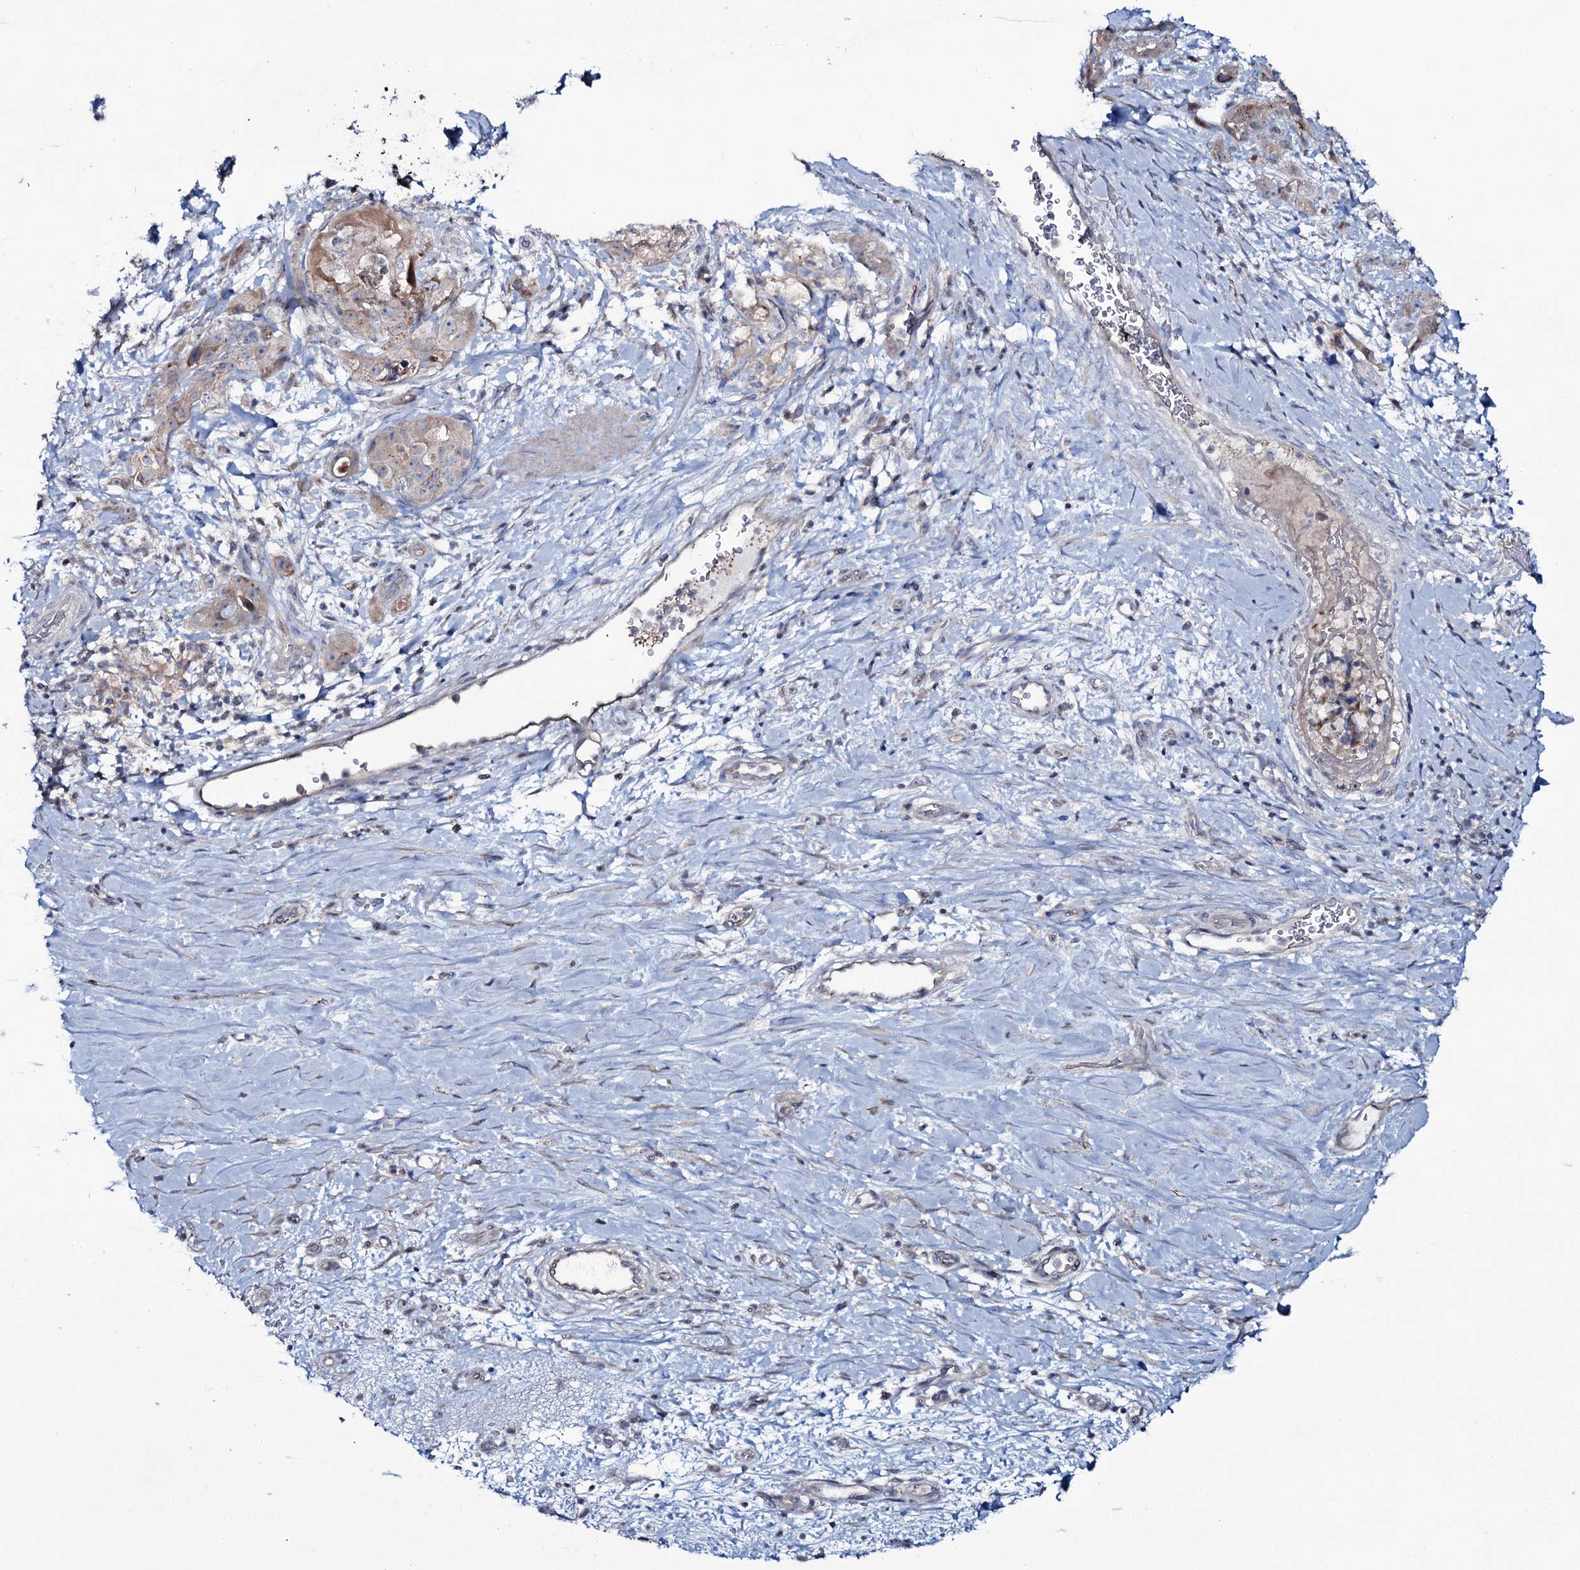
{"staining": {"intensity": "weak", "quantity": "25%-75%", "location": "cytoplasmic/membranous"}, "tissue": "stomach cancer", "cell_type": "Tumor cells", "image_type": "cancer", "snomed": [{"axis": "morphology", "description": "Adenocarcinoma, NOS"}, {"axis": "topography", "description": "Stomach"}], "caption": "Immunohistochemistry image of neoplastic tissue: stomach cancer (adenocarcinoma) stained using immunohistochemistry (IHC) shows low levels of weak protein expression localized specifically in the cytoplasmic/membranous of tumor cells, appearing as a cytoplasmic/membranous brown color.", "gene": "SNAP23", "patient": {"sex": "male", "age": 48}}